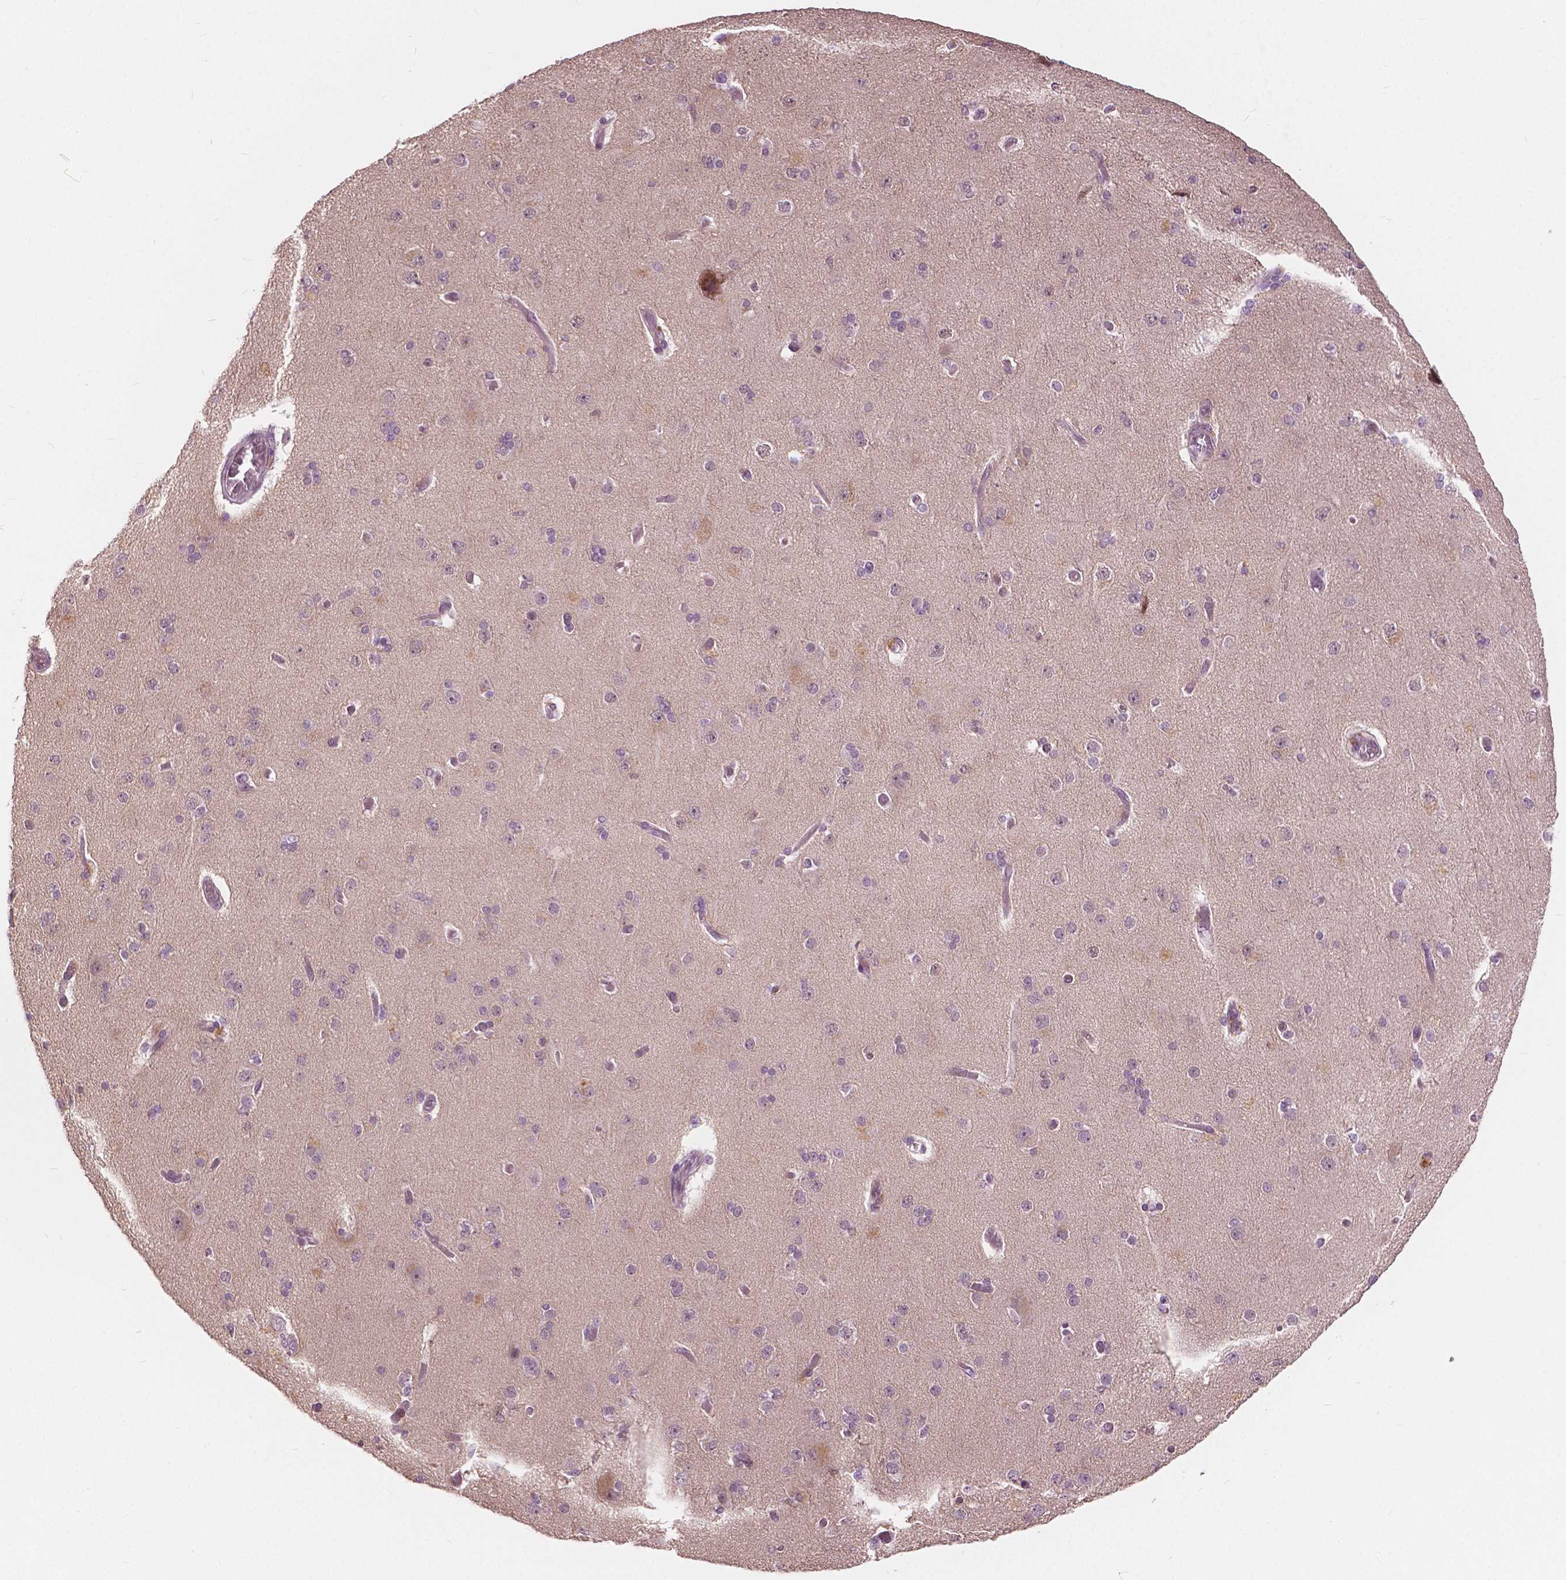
{"staining": {"intensity": "weak", "quantity": "<25%", "location": "nuclear"}, "tissue": "cerebral cortex", "cell_type": "Endothelial cells", "image_type": "normal", "snomed": [{"axis": "morphology", "description": "Normal tissue, NOS"}, {"axis": "morphology", "description": "Glioma, malignant, High grade"}, {"axis": "topography", "description": "Cerebral cortex"}], "caption": "A high-resolution image shows immunohistochemistry (IHC) staining of normal cerebral cortex, which reveals no significant staining in endothelial cells.", "gene": "DLX6", "patient": {"sex": "male", "age": 71}}